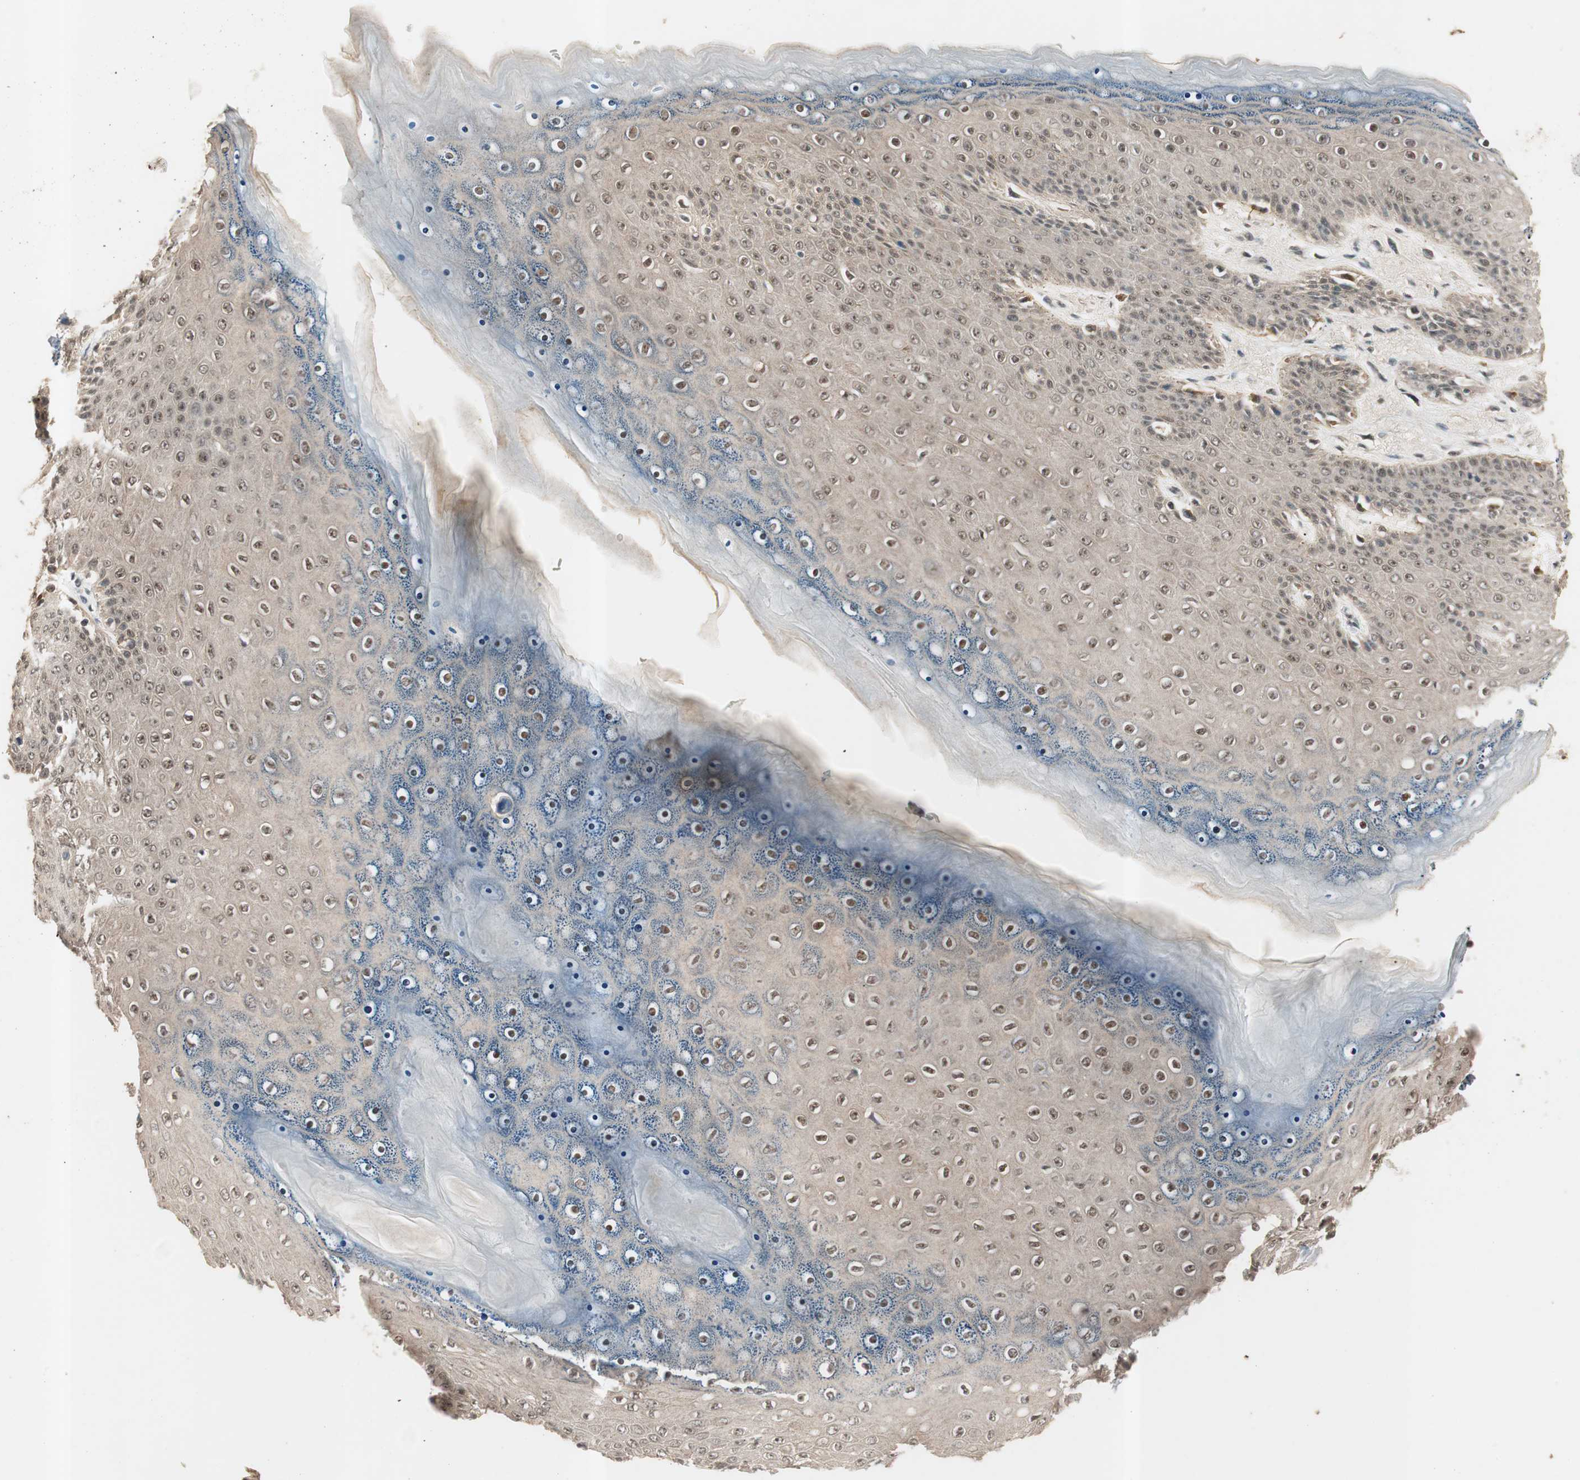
{"staining": {"intensity": "weak", "quantity": ">75%", "location": "cytoplasmic/membranous,nuclear"}, "tissue": "skin", "cell_type": "Epidermal cells", "image_type": "normal", "snomed": [{"axis": "morphology", "description": "Normal tissue, NOS"}, {"axis": "topography", "description": "Anal"}], "caption": "Human skin stained with a brown dye displays weak cytoplasmic/membranous,nuclear positive positivity in about >75% of epidermal cells.", "gene": "NFRKB", "patient": {"sex": "female", "age": 46}}